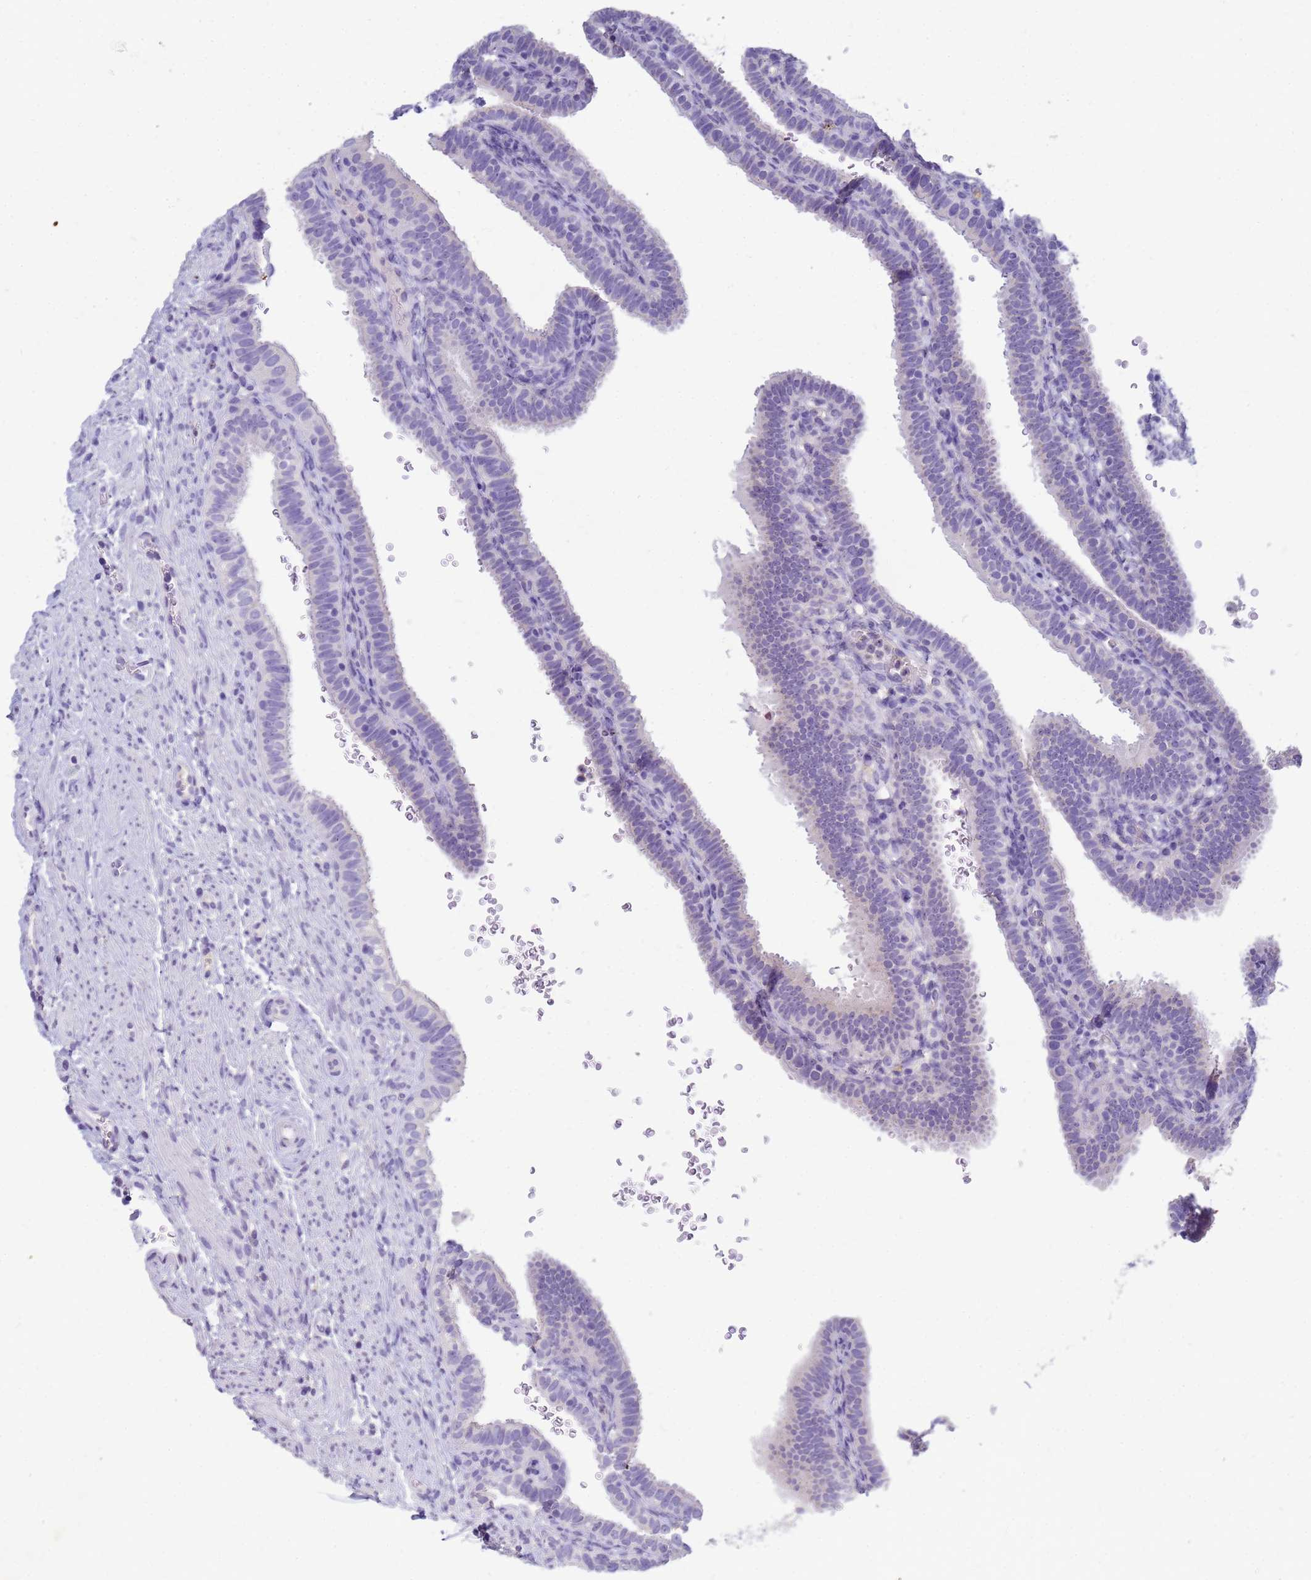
{"staining": {"intensity": "negative", "quantity": "none", "location": "none"}, "tissue": "fallopian tube", "cell_type": "Glandular cells", "image_type": "normal", "snomed": [{"axis": "morphology", "description": "Normal tissue, NOS"}, {"axis": "topography", "description": "Fallopian tube"}], "caption": "Unremarkable fallopian tube was stained to show a protein in brown. There is no significant expression in glandular cells.", "gene": "B3GNT8", "patient": {"sex": "female", "age": 41}}